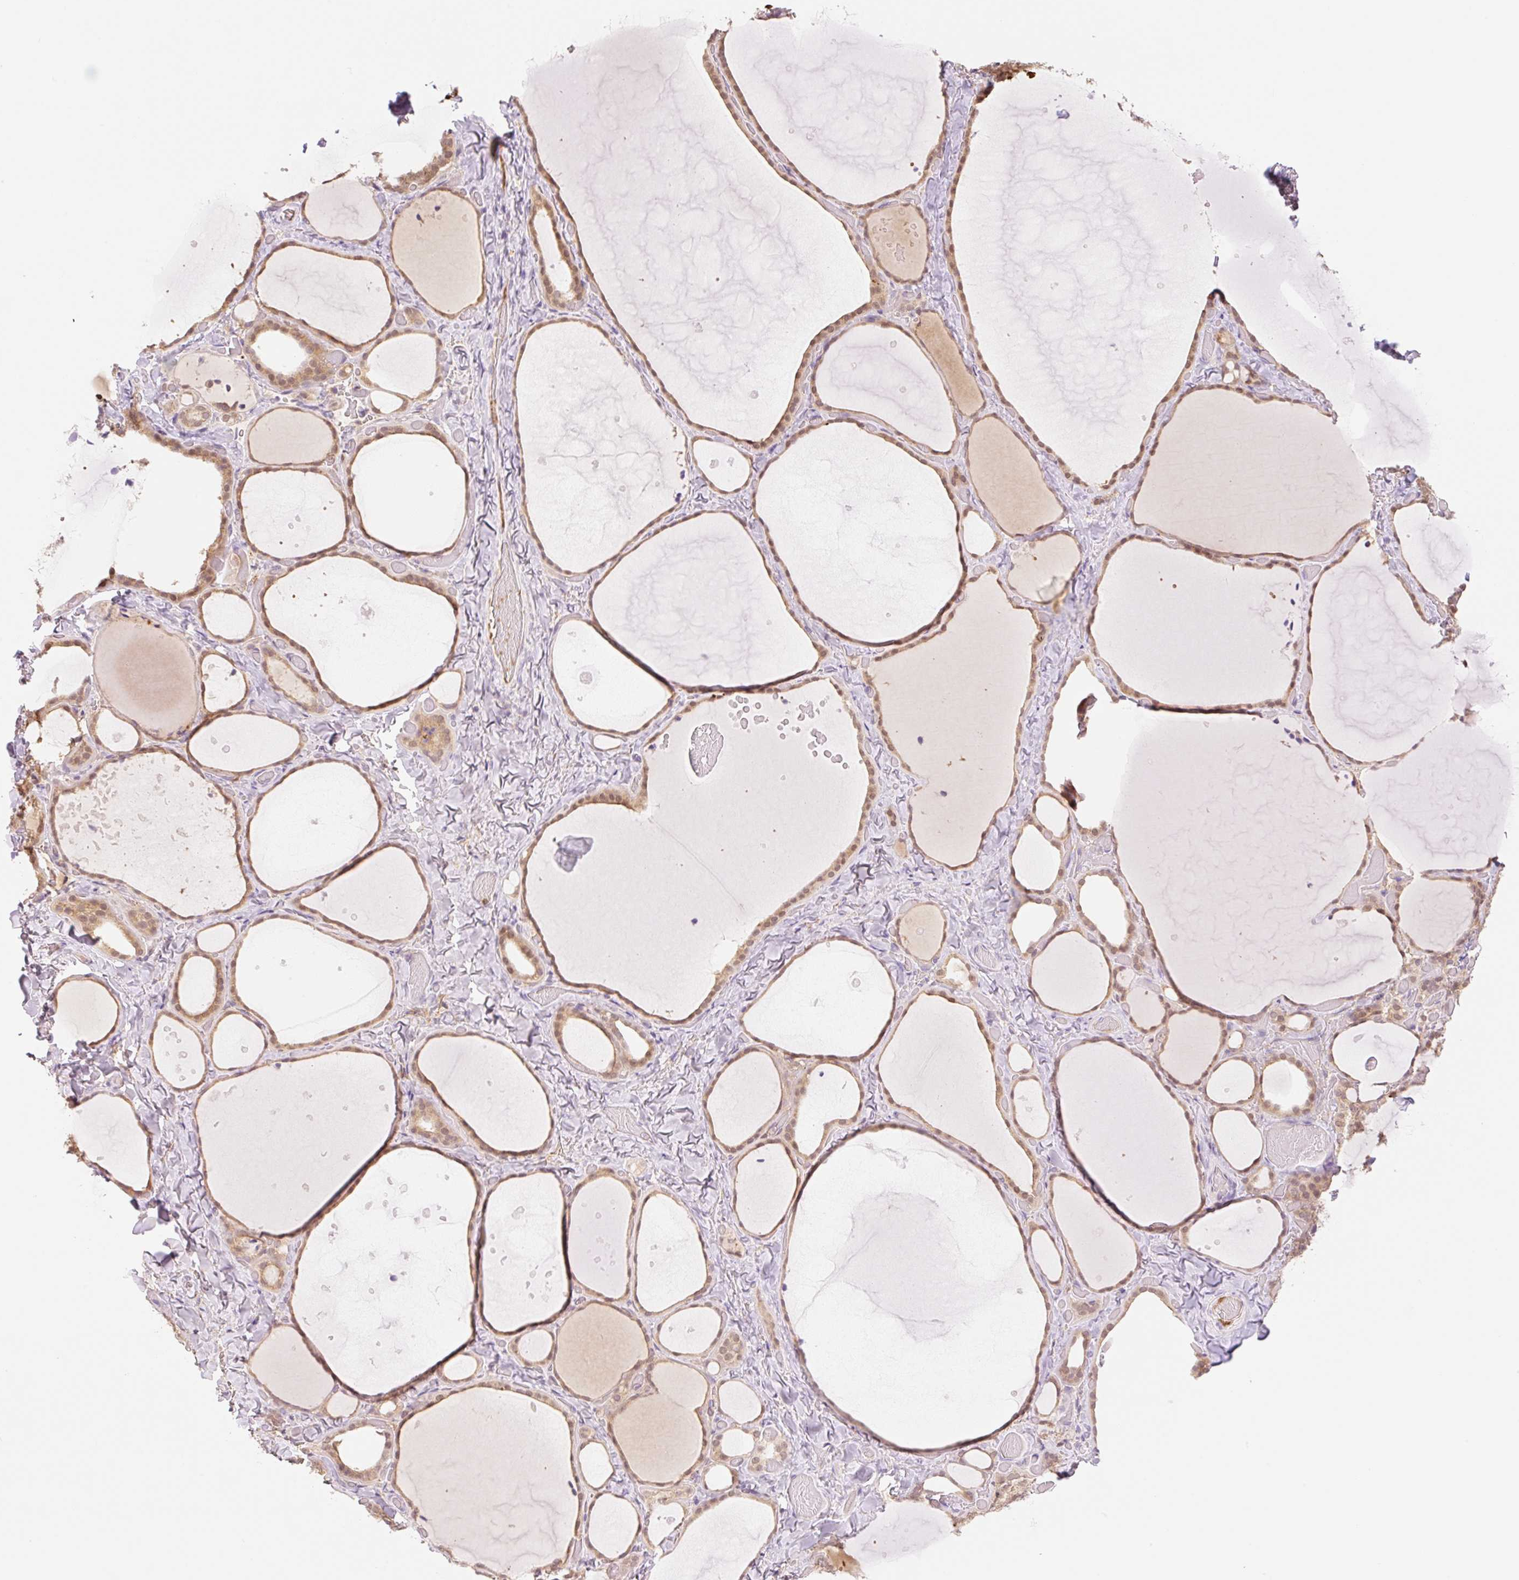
{"staining": {"intensity": "moderate", "quantity": ">75%", "location": "nuclear"}, "tissue": "thyroid gland", "cell_type": "Glandular cells", "image_type": "normal", "snomed": [{"axis": "morphology", "description": "Normal tissue, NOS"}, {"axis": "topography", "description": "Thyroid gland"}], "caption": "Protein staining exhibits moderate nuclear expression in approximately >75% of glandular cells in unremarkable thyroid gland.", "gene": "HEBP1", "patient": {"sex": "female", "age": 36}}